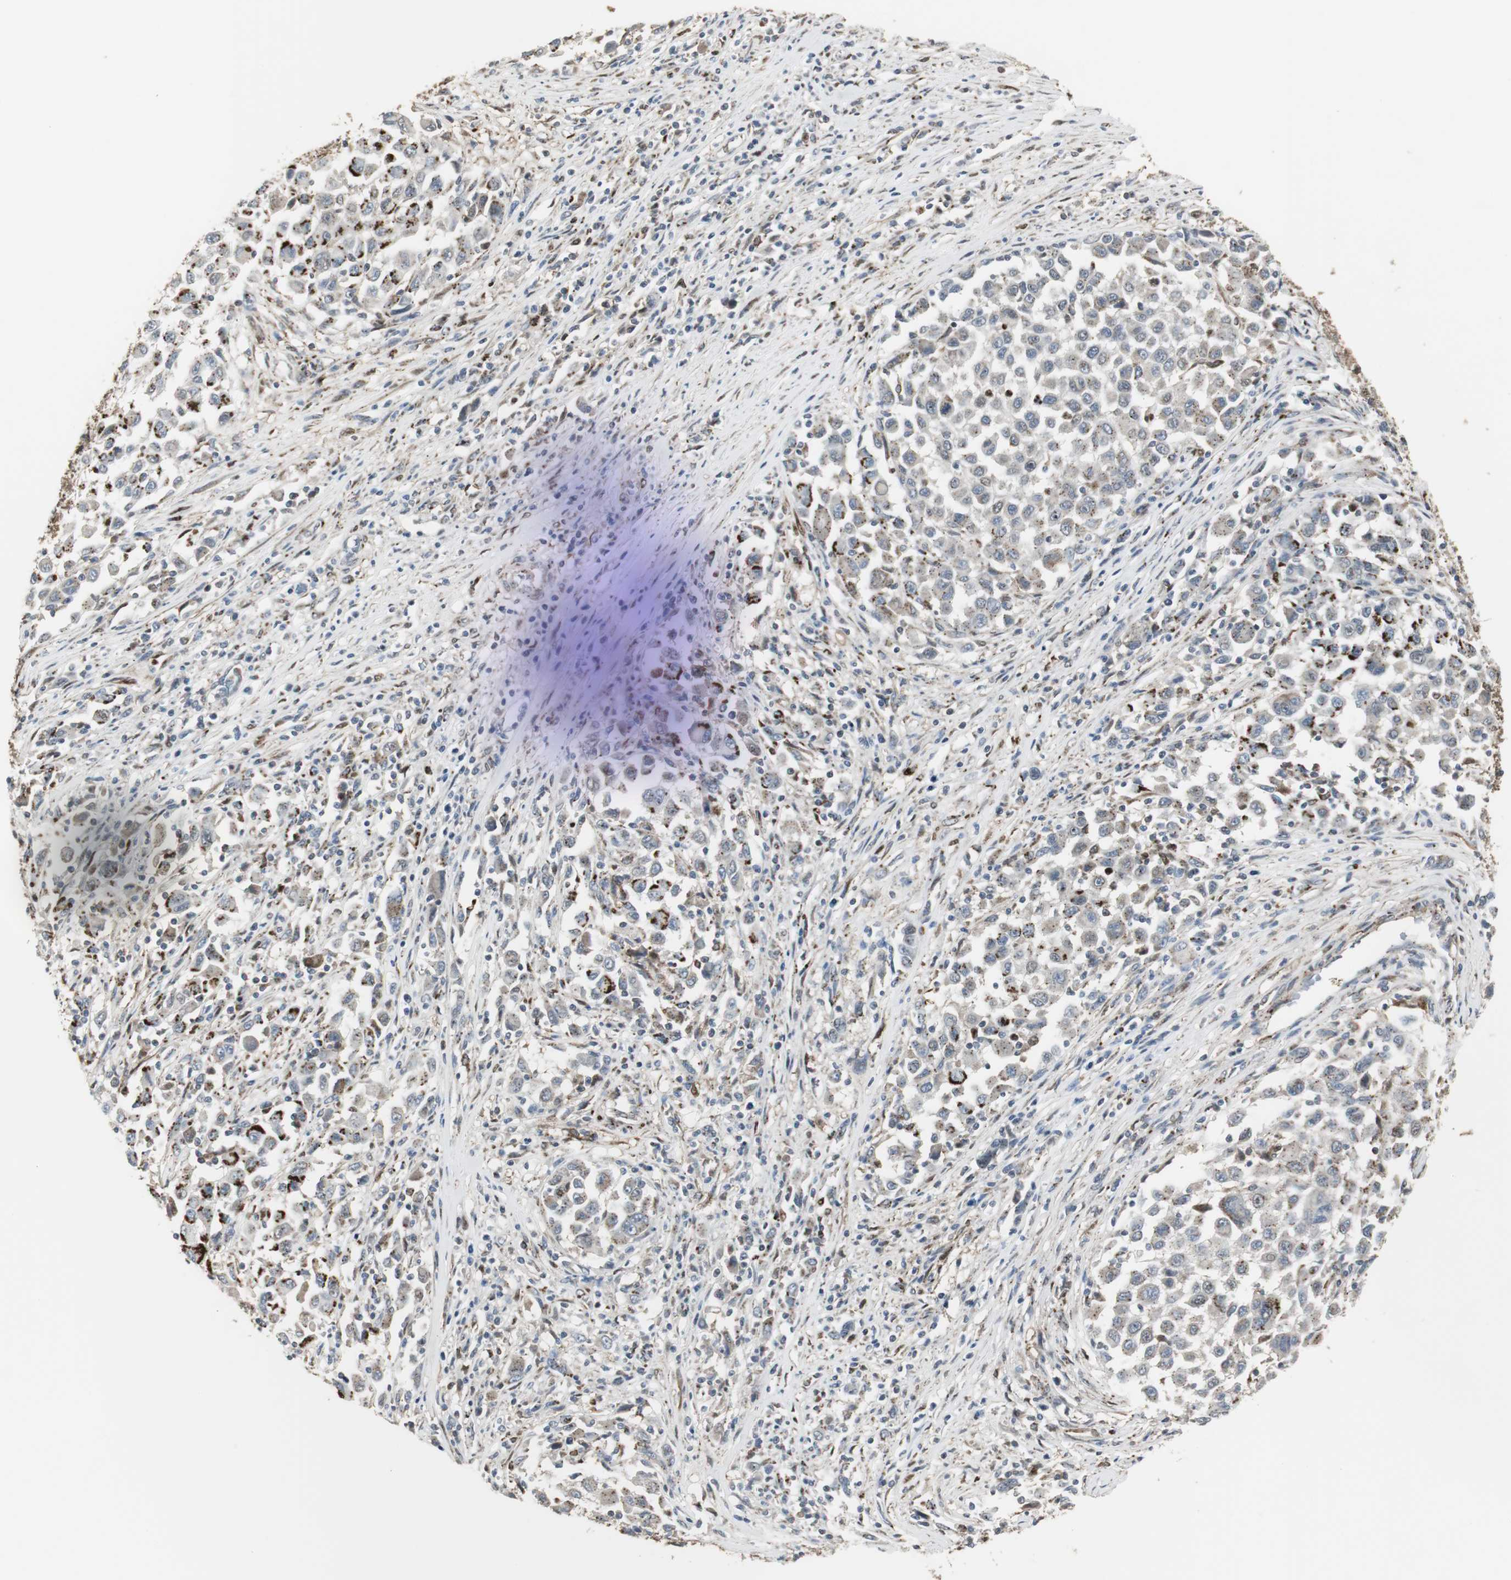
{"staining": {"intensity": "moderate", "quantity": "25%-75%", "location": "cytoplasmic/membranous"}, "tissue": "melanoma", "cell_type": "Tumor cells", "image_type": "cancer", "snomed": [{"axis": "morphology", "description": "Malignant melanoma, Metastatic site"}, {"axis": "topography", "description": "Lymph node"}], "caption": "Immunohistochemical staining of malignant melanoma (metastatic site) exhibits moderate cytoplasmic/membranous protein positivity in approximately 25%-75% of tumor cells.", "gene": "PLIN3", "patient": {"sex": "male", "age": 61}}